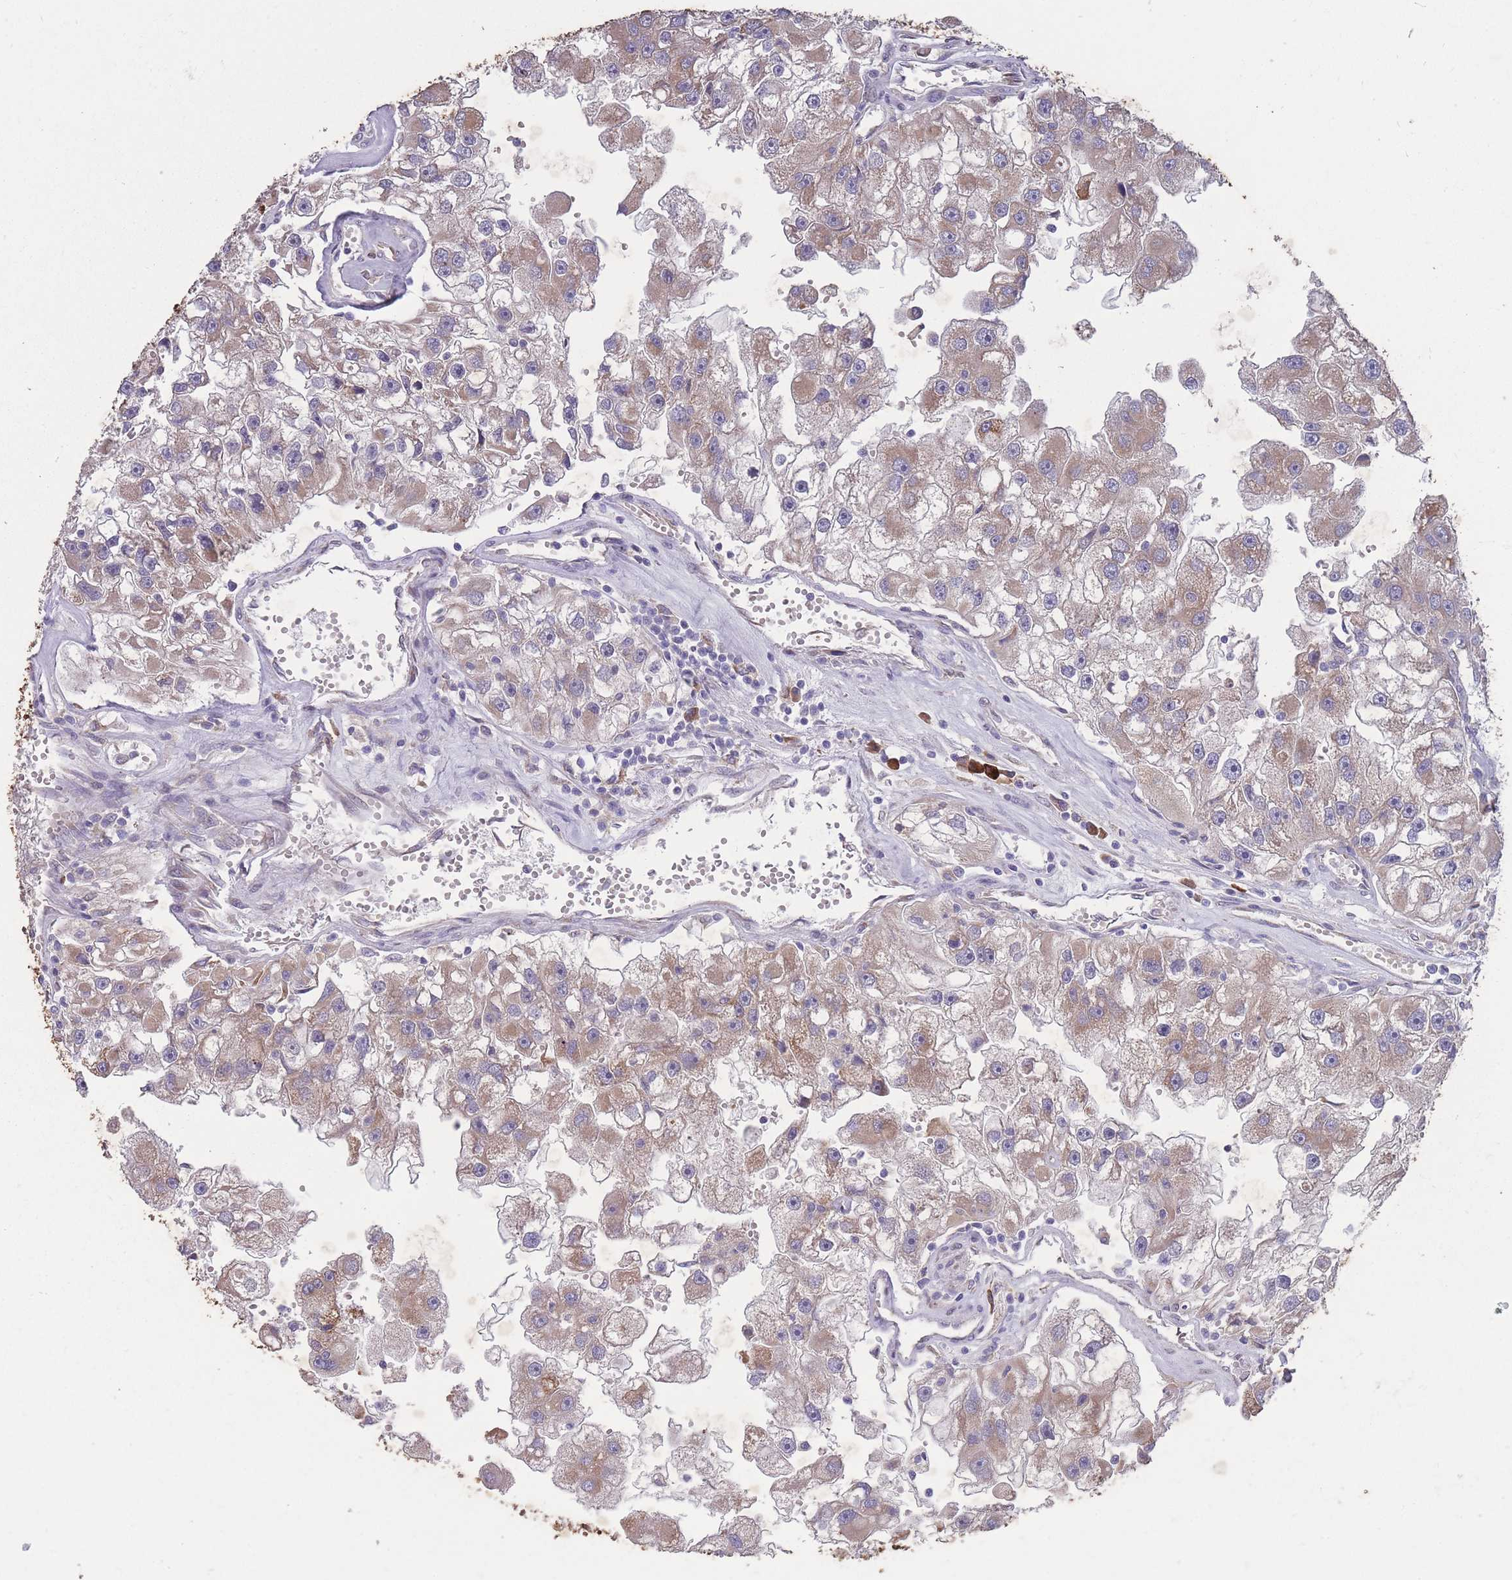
{"staining": {"intensity": "moderate", "quantity": "25%-75%", "location": "cytoplasmic/membranous"}, "tissue": "renal cancer", "cell_type": "Tumor cells", "image_type": "cancer", "snomed": [{"axis": "morphology", "description": "Adenocarcinoma, NOS"}, {"axis": "topography", "description": "Kidney"}], "caption": "Tumor cells display medium levels of moderate cytoplasmic/membranous staining in approximately 25%-75% of cells in renal cancer.", "gene": "STIM2", "patient": {"sex": "male", "age": 63}}